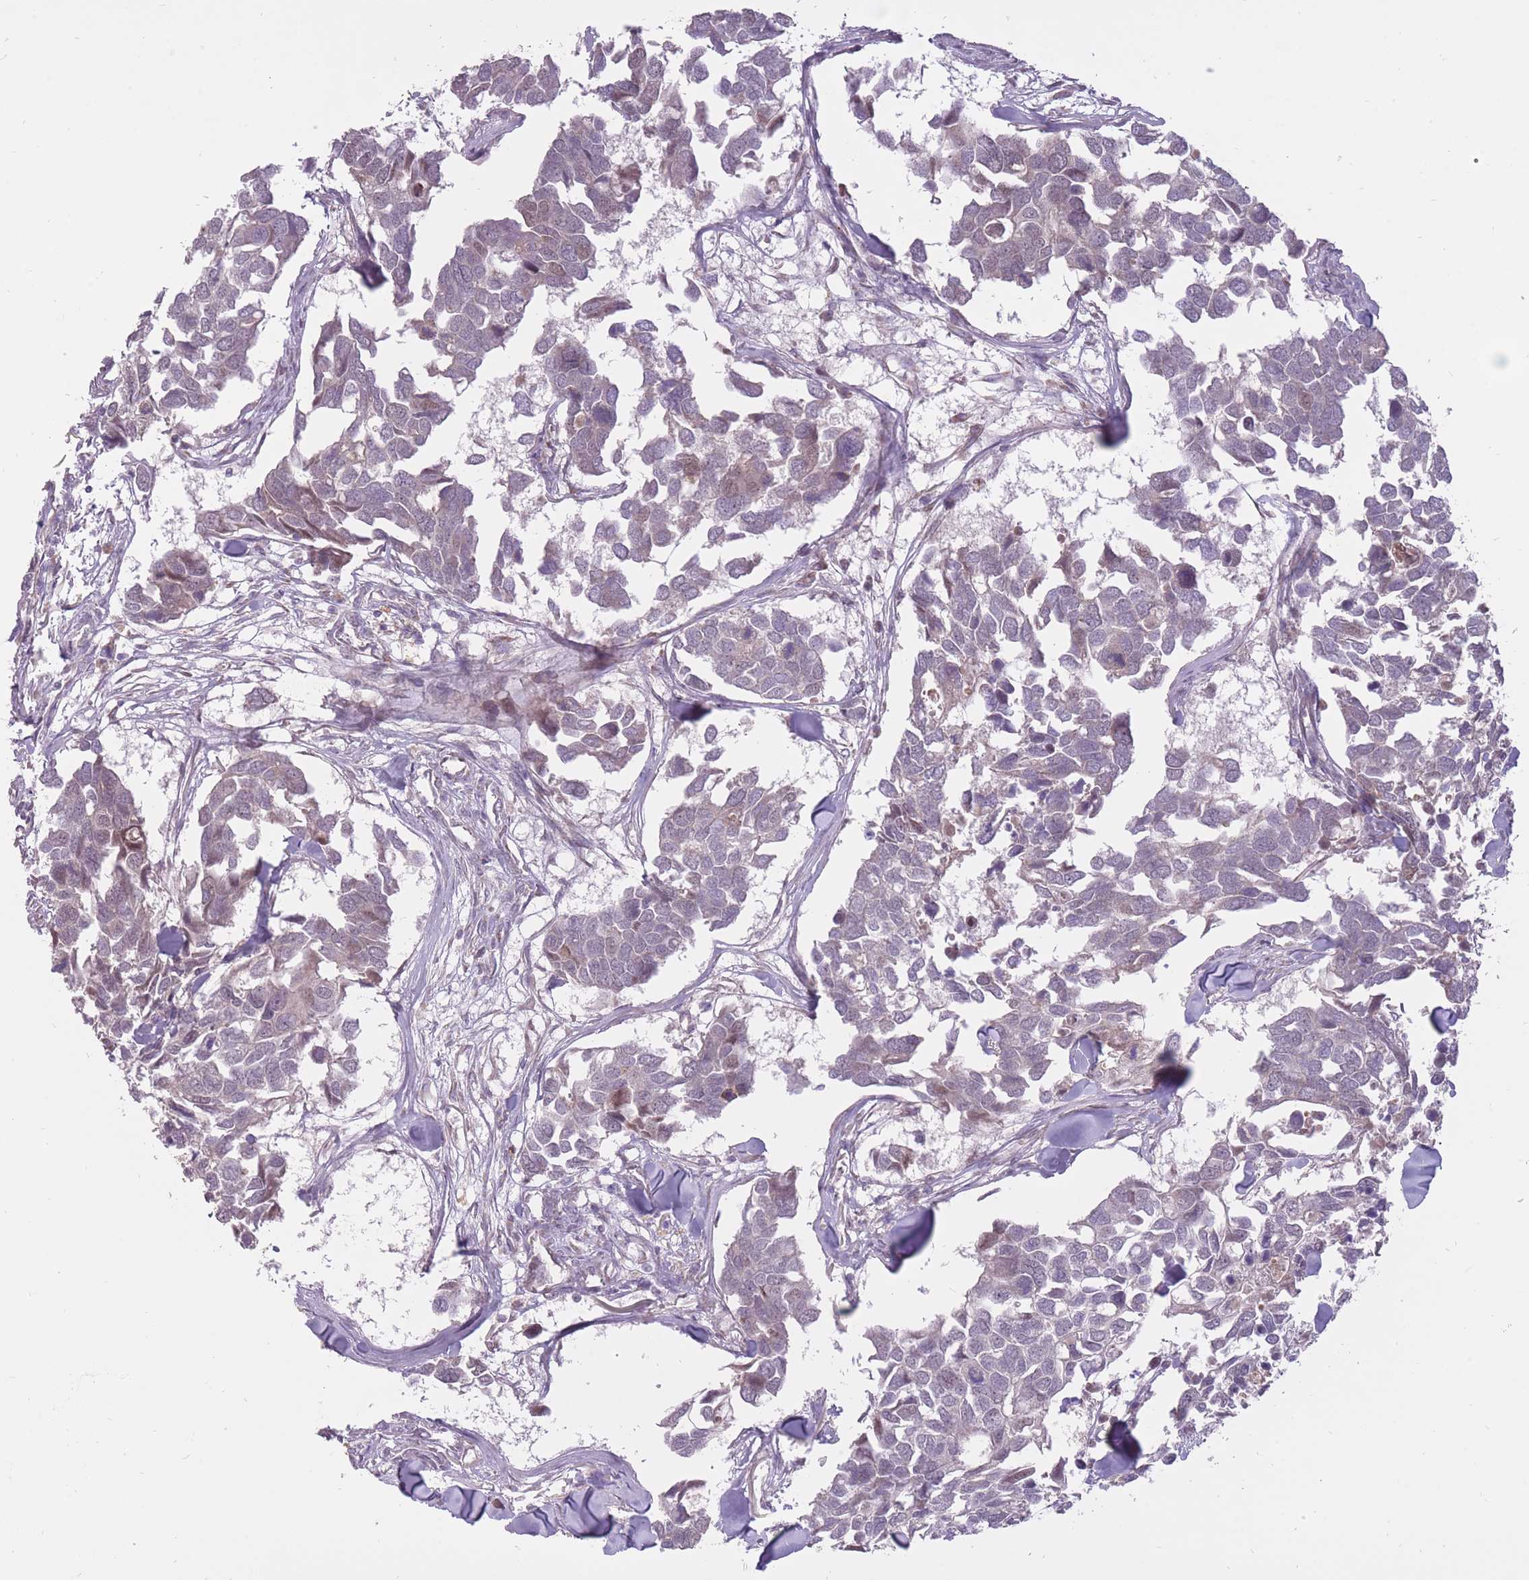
{"staining": {"intensity": "negative", "quantity": "none", "location": "none"}, "tissue": "breast cancer", "cell_type": "Tumor cells", "image_type": "cancer", "snomed": [{"axis": "morphology", "description": "Duct carcinoma"}, {"axis": "topography", "description": "Breast"}], "caption": "This is an IHC image of breast cancer. There is no positivity in tumor cells.", "gene": "LIN7C", "patient": {"sex": "female", "age": 83}}